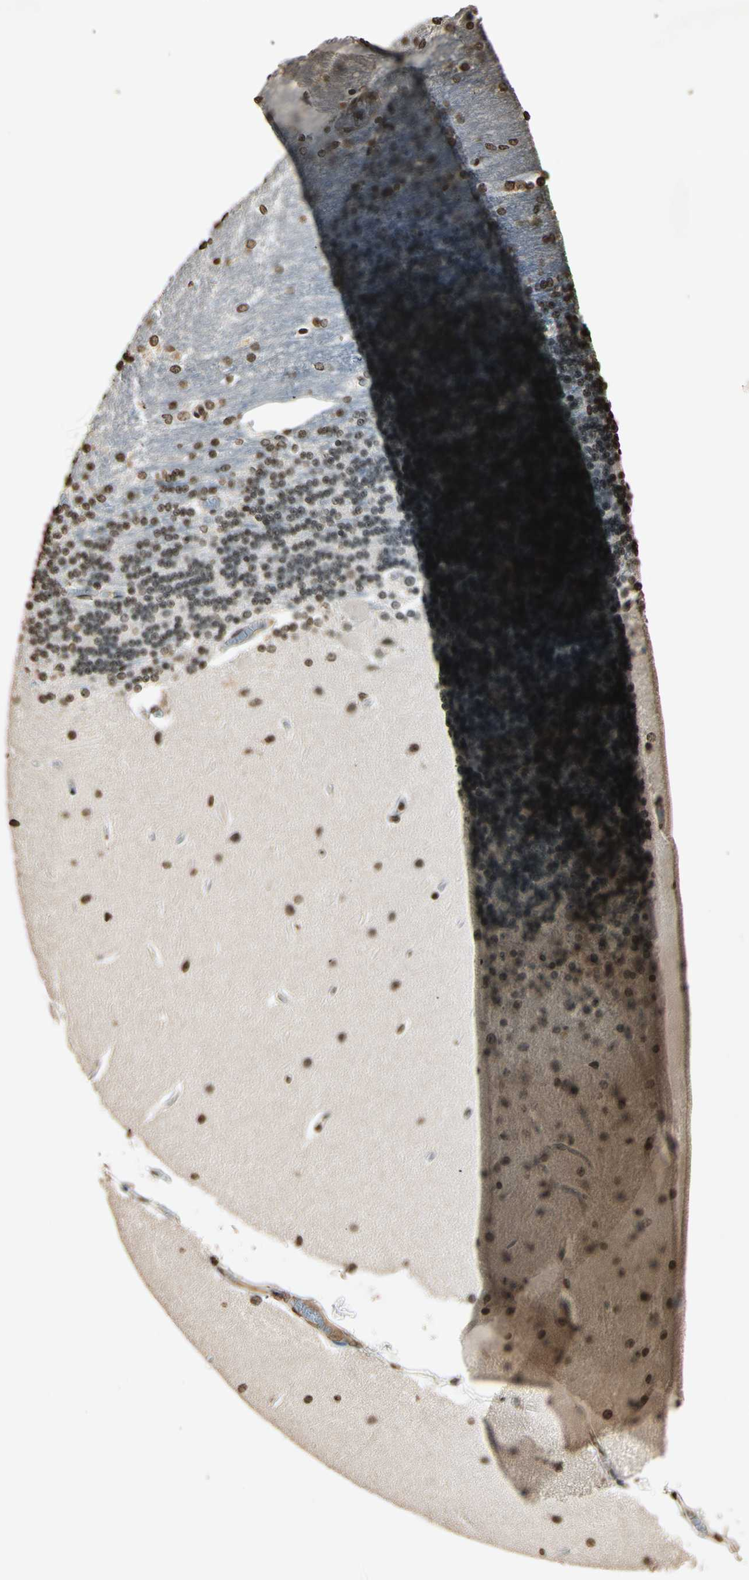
{"staining": {"intensity": "moderate", "quantity": "25%-75%", "location": "nuclear"}, "tissue": "cerebellum", "cell_type": "Cells in granular layer", "image_type": "normal", "snomed": [{"axis": "morphology", "description": "Normal tissue, NOS"}, {"axis": "topography", "description": "Cerebellum"}], "caption": "Protein staining shows moderate nuclear expression in approximately 25%-75% of cells in granular layer in normal cerebellum.", "gene": "TOP1", "patient": {"sex": "female", "age": 54}}